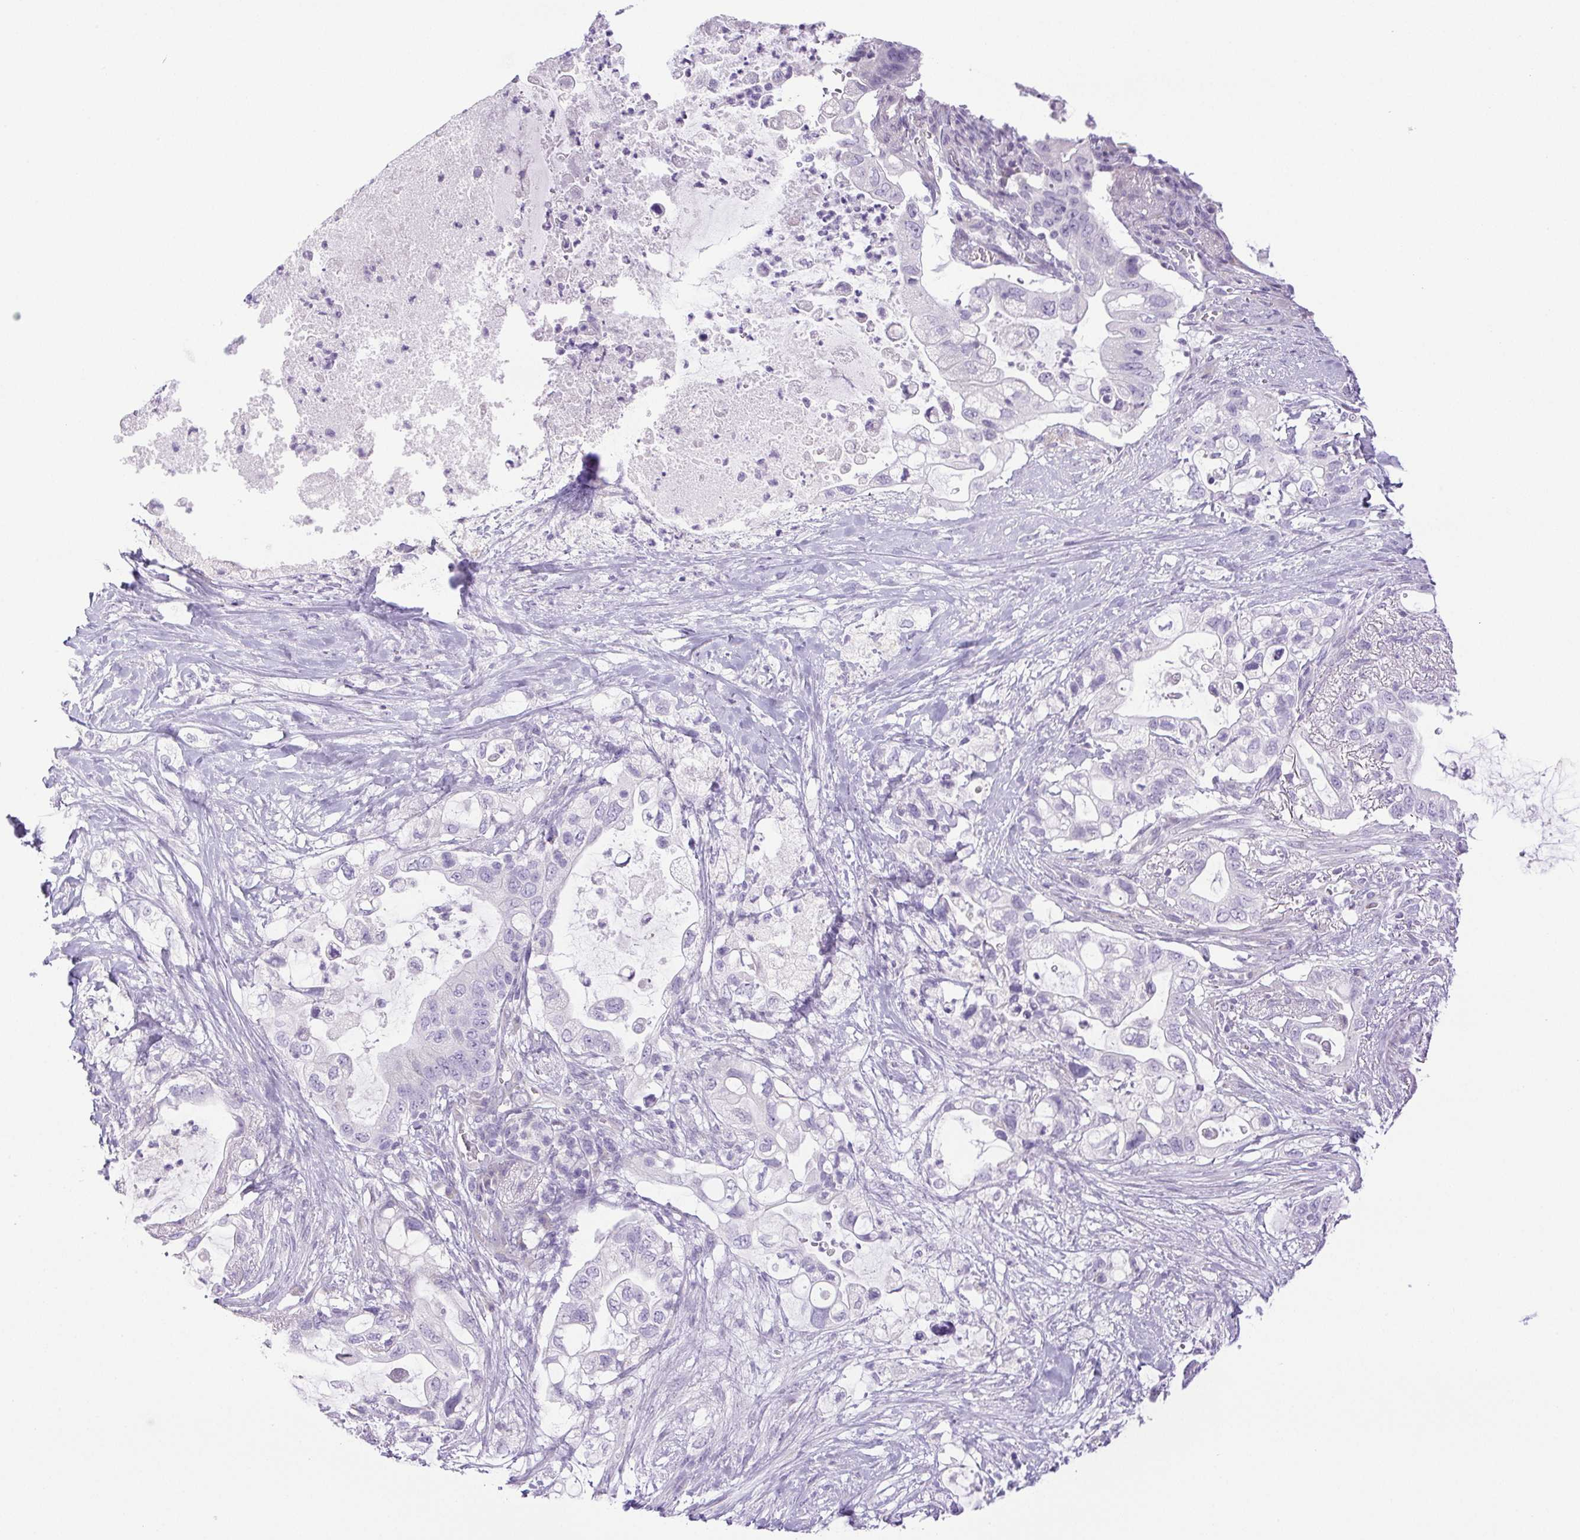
{"staining": {"intensity": "negative", "quantity": "none", "location": "none"}, "tissue": "pancreatic cancer", "cell_type": "Tumor cells", "image_type": "cancer", "snomed": [{"axis": "morphology", "description": "Adenocarcinoma, NOS"}, {"axis": "topography", "description": "Pancreas"}], "caption": "Immunohistochemical staining of human pancreatic cancer demonstrates no significant positivity in tumor cells.", "gene": "PAPPA2", "patient": {"sex": "female", "age": 72}}